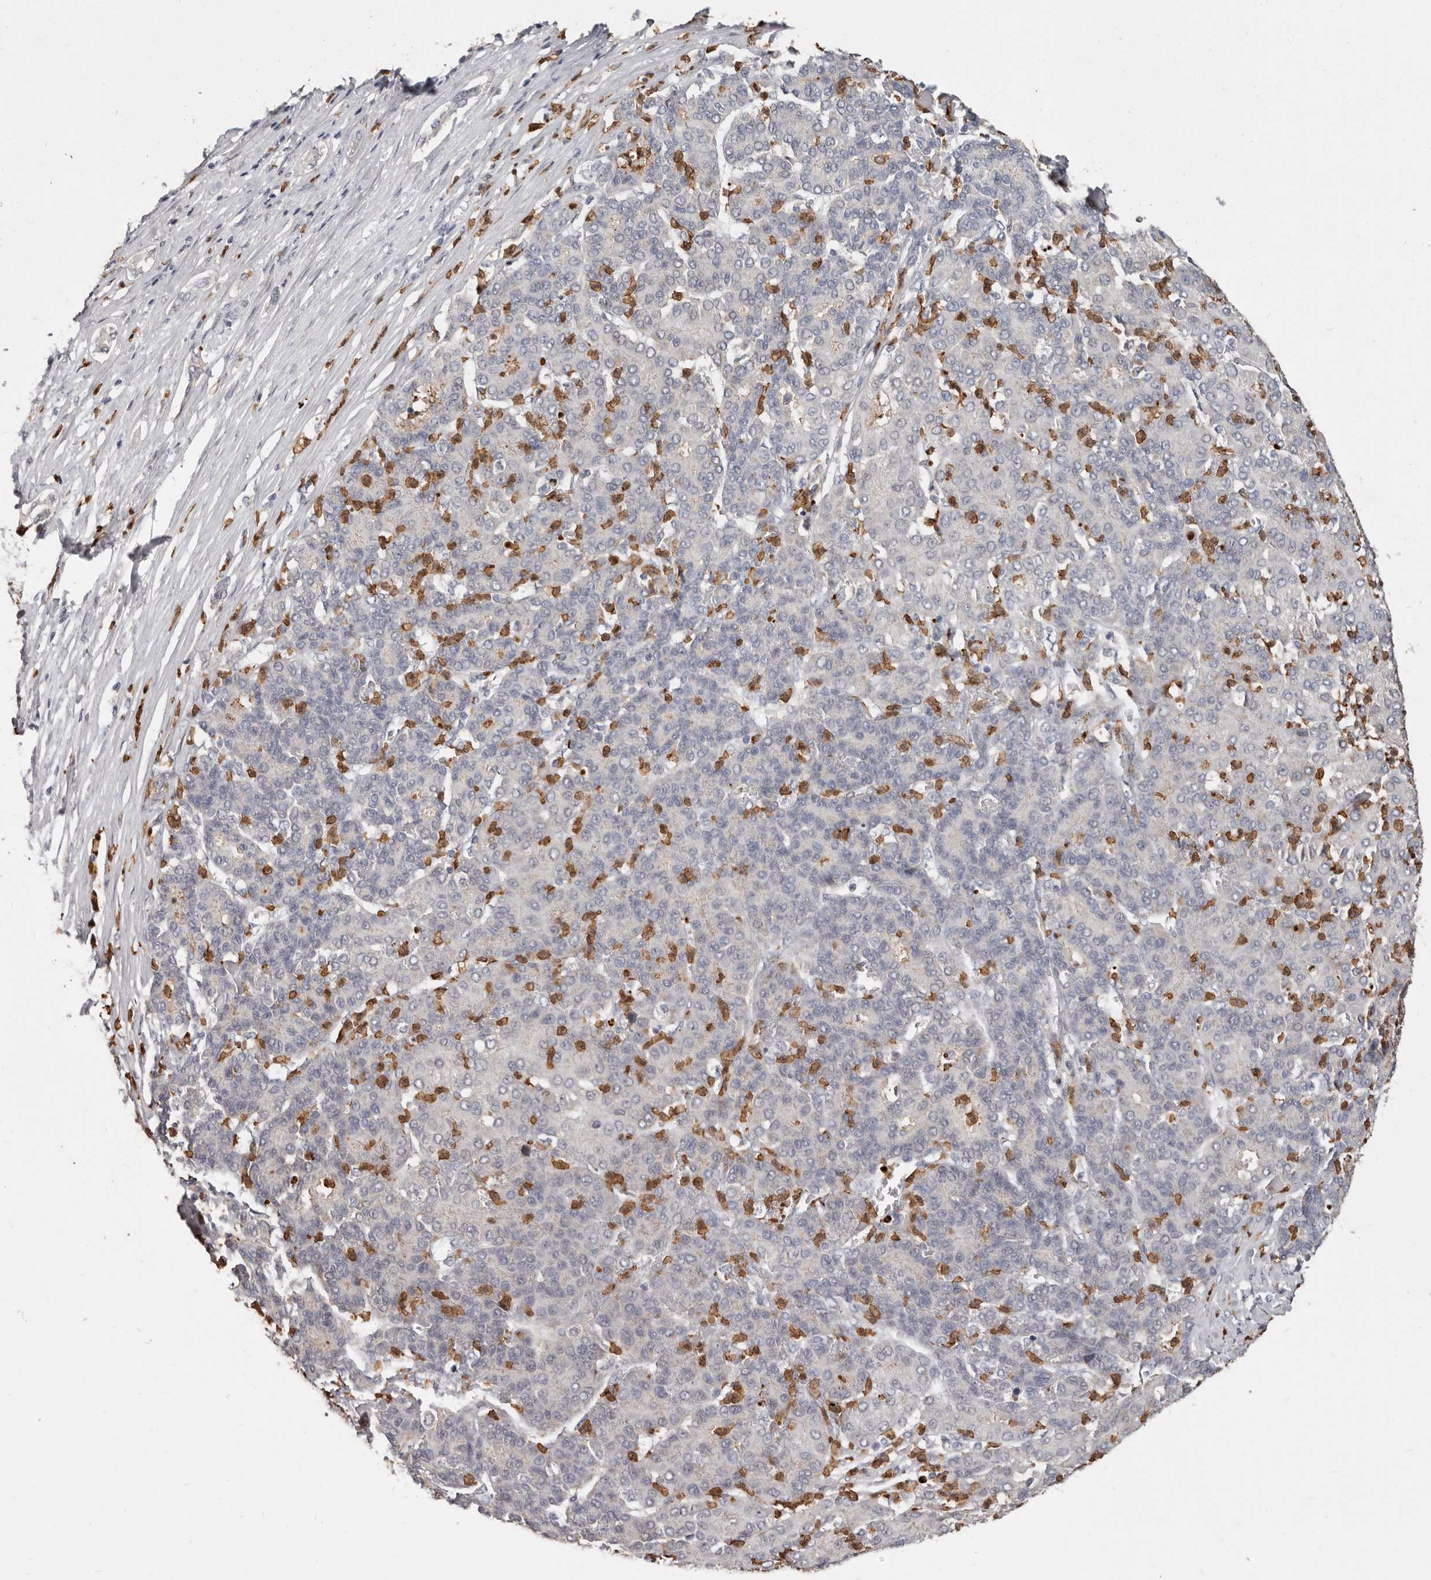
{"staining": {"intensity": "negative", "quantity": "none", "location": "none"}, "tissue": "liver cancer", "cell_type": "Tumor cells", "image_type": "cancer", "snomed": [{"axis": "morphology", "description": "Carcinoma, Hepatocellular, NOS"}, {"axis": "topography", "description": "Liver"}], "caption": "High power microscopy image of an immunohistochemistry (IHC) image of liver cancer (hepatocellular carcinoma), revealing no significant staining in tumor cells.", "gene": "GPR157", "patient": {"sex": "male", "age": 65}}